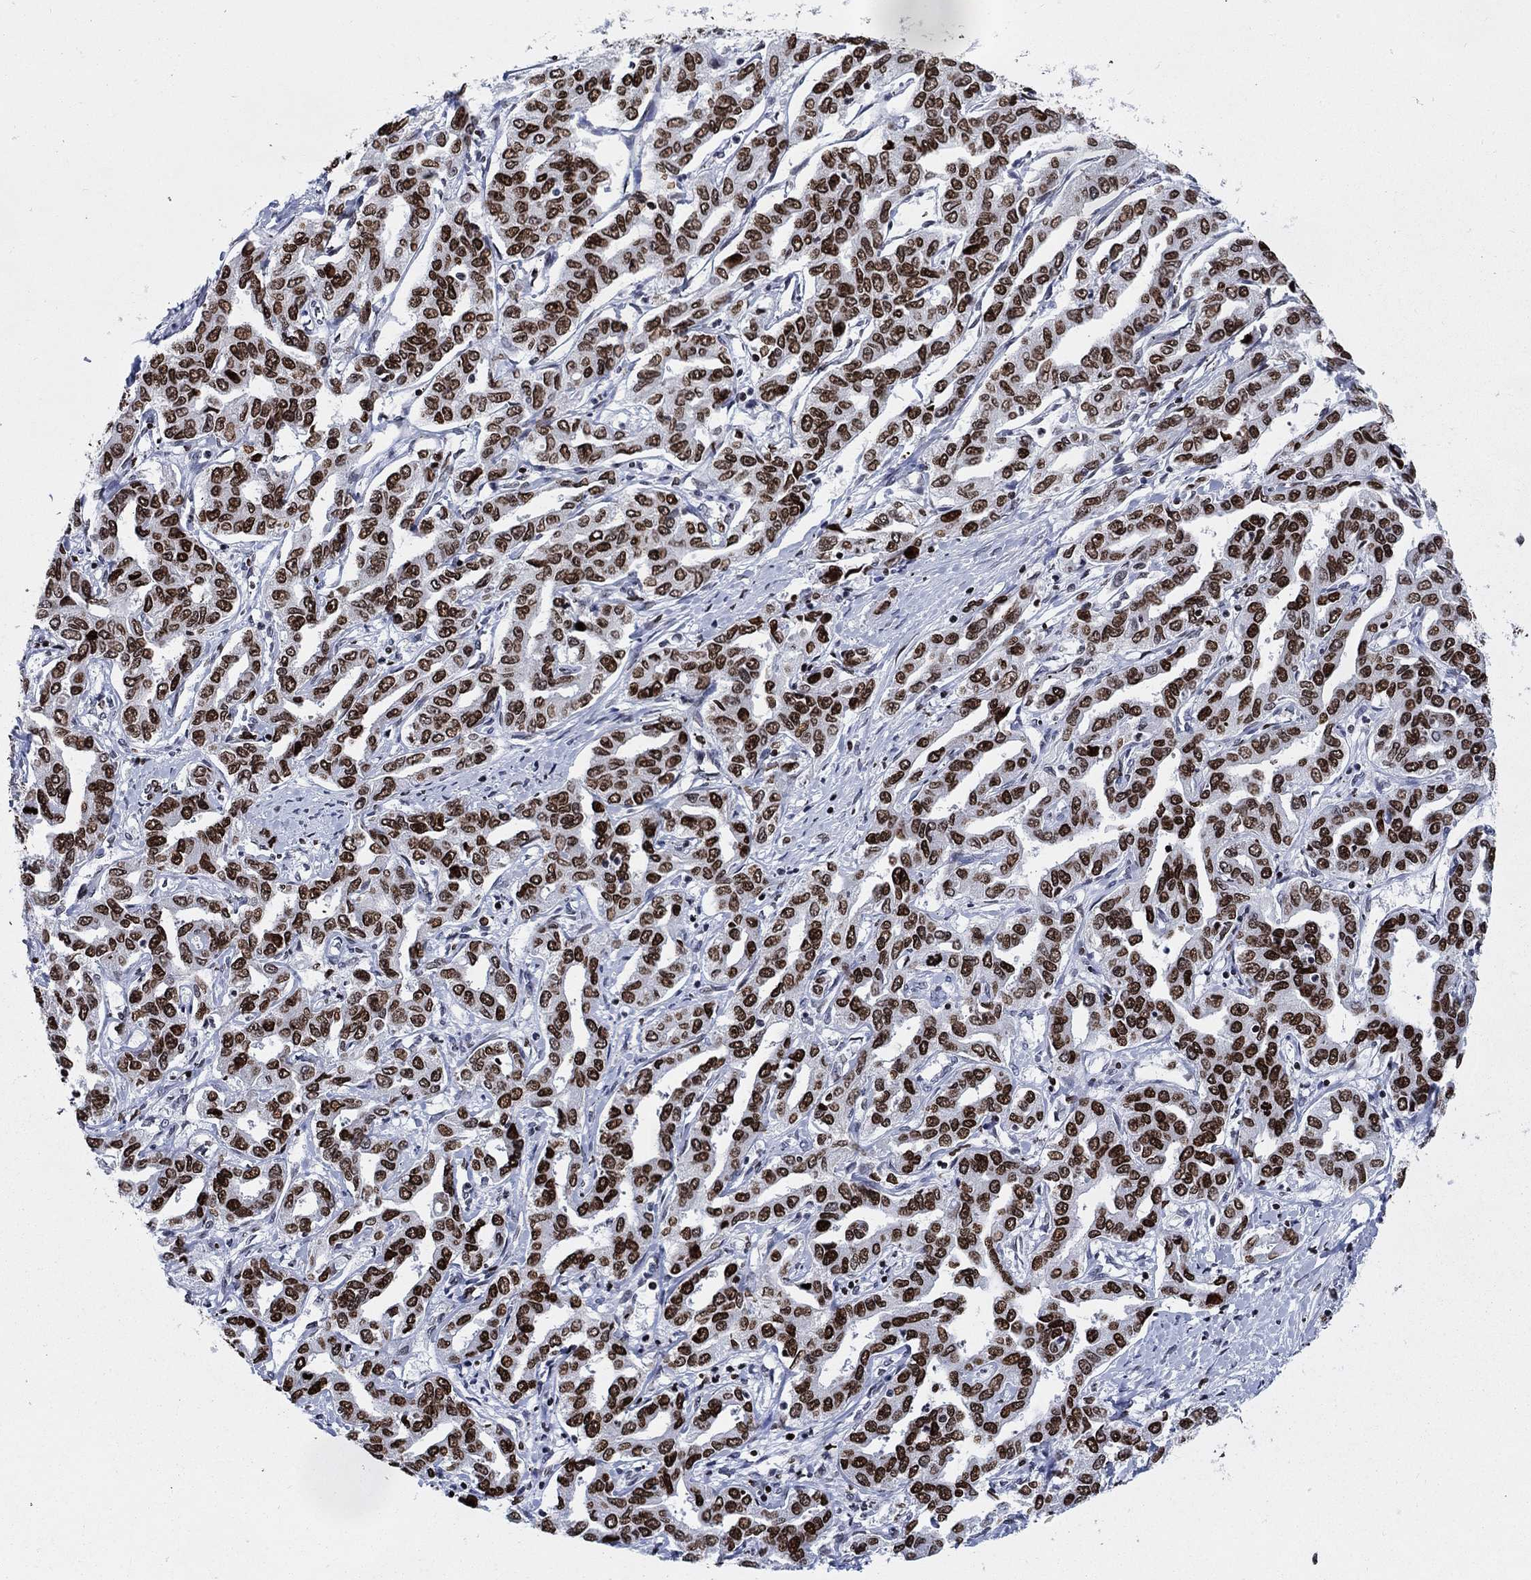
{"staining": {"intensity": "strong", "quantity": ">75%", "location": "nuclear"}, "tissue": "liver cancer", "cell_type": "Tumor cells", "image_type": "cancer", "snomed": [{"axis": "morphology", "description": "Cholangiocarcinoma"}, {"axis": "topography", "description": "Liver"}], "caption": "Liver cholangiocarcinoma tissue shows strong nuclear staining in about >75% of tumor cells", "gene": "HMGA1", "patient": {"sex": "male", "age": 59}}